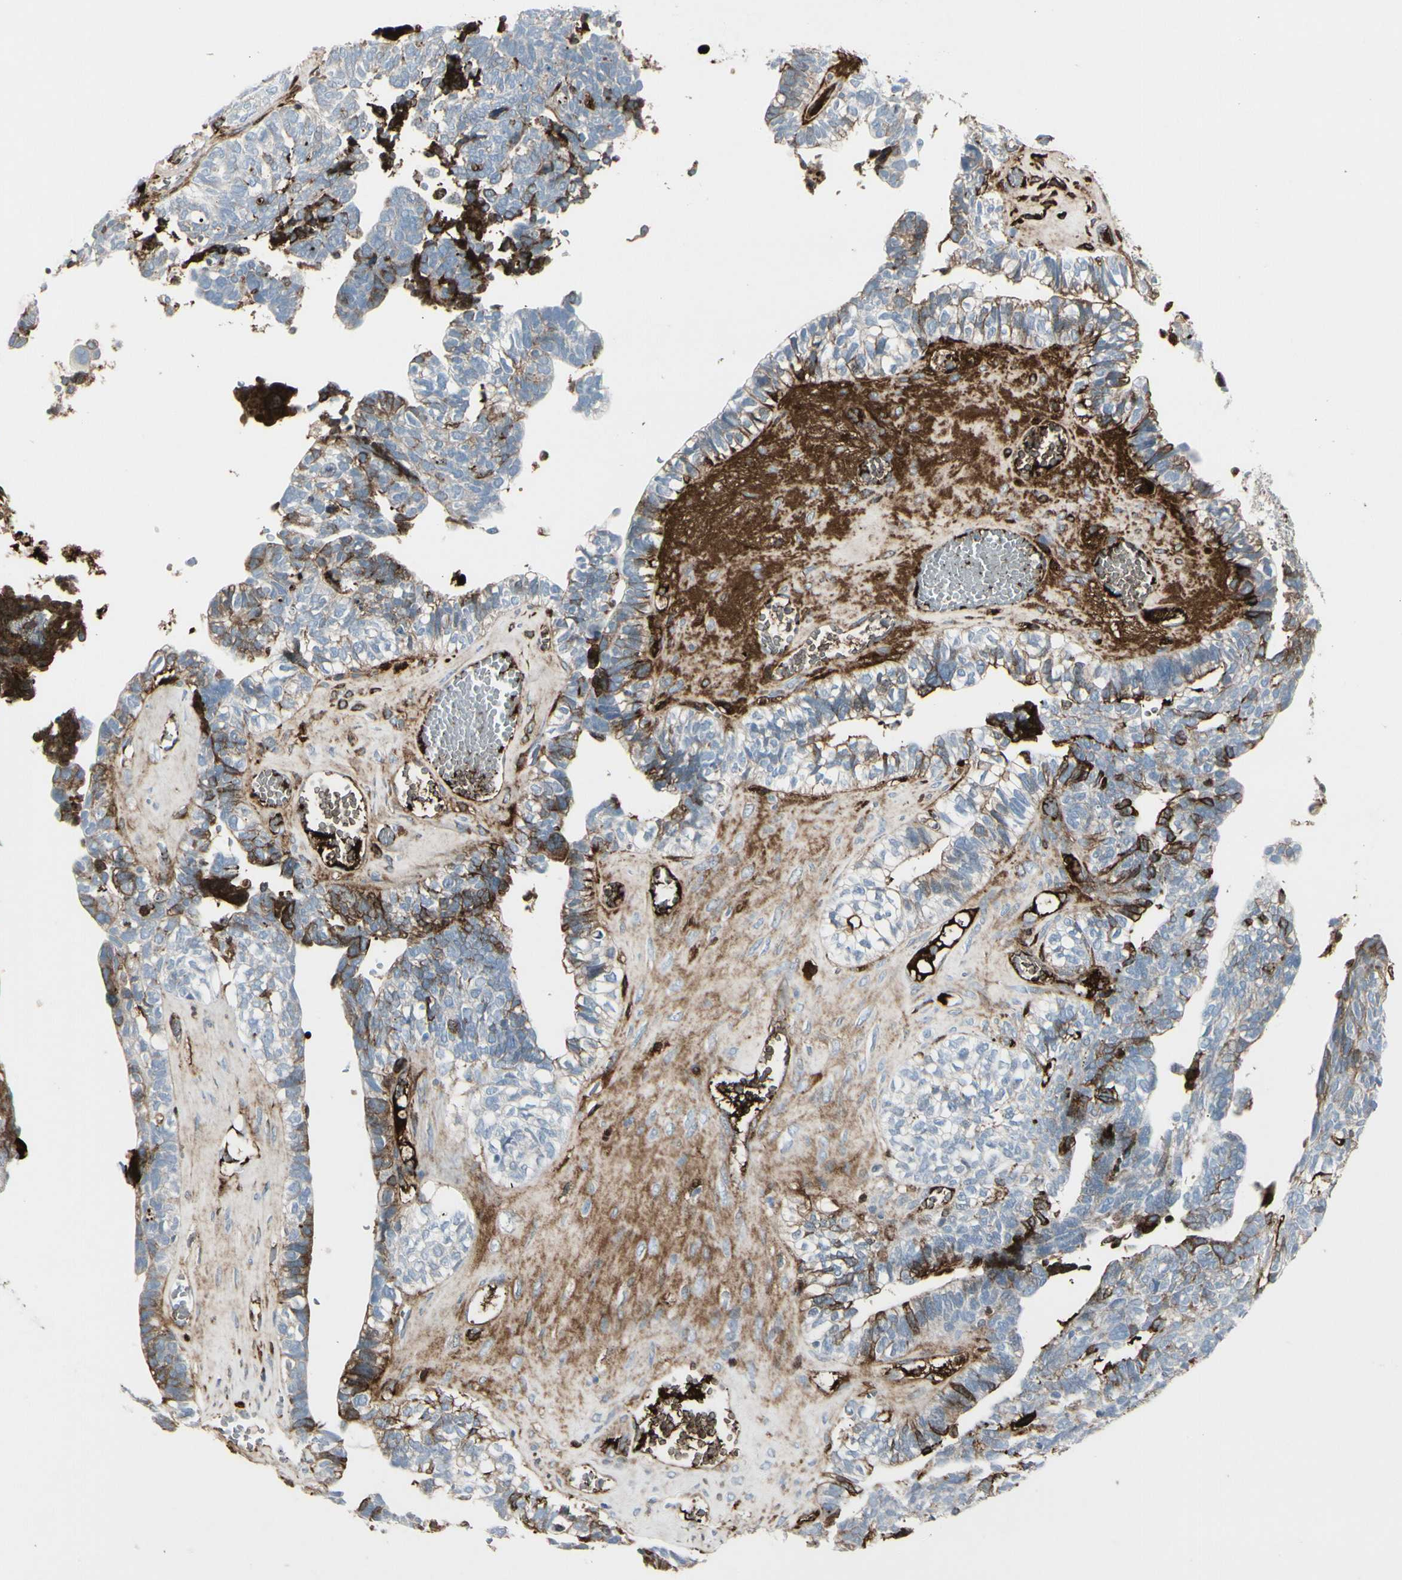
{"staining": {"intensity": "moderate", "quantity": "<25%", "location": "cytoplasmic/membranous"}, "tissue": "ovarian cancer", "cell_type": "Tumor cells", "image_type": "cancer", "snomed": [{"axis": "morphology", "description": "Cystadenocarcinoma, serous, NOS"}, {"axis": "topography", "description": "Ovary"}], "caption": "The immunohistochemical stain highlights moderate cytoplasmic/membranous staining in tumor cells of serous cystadenocarcinoma (ovarian) tissue.", "gene": "IGHG1", "patient": {"sex": "female", "age": 79}}